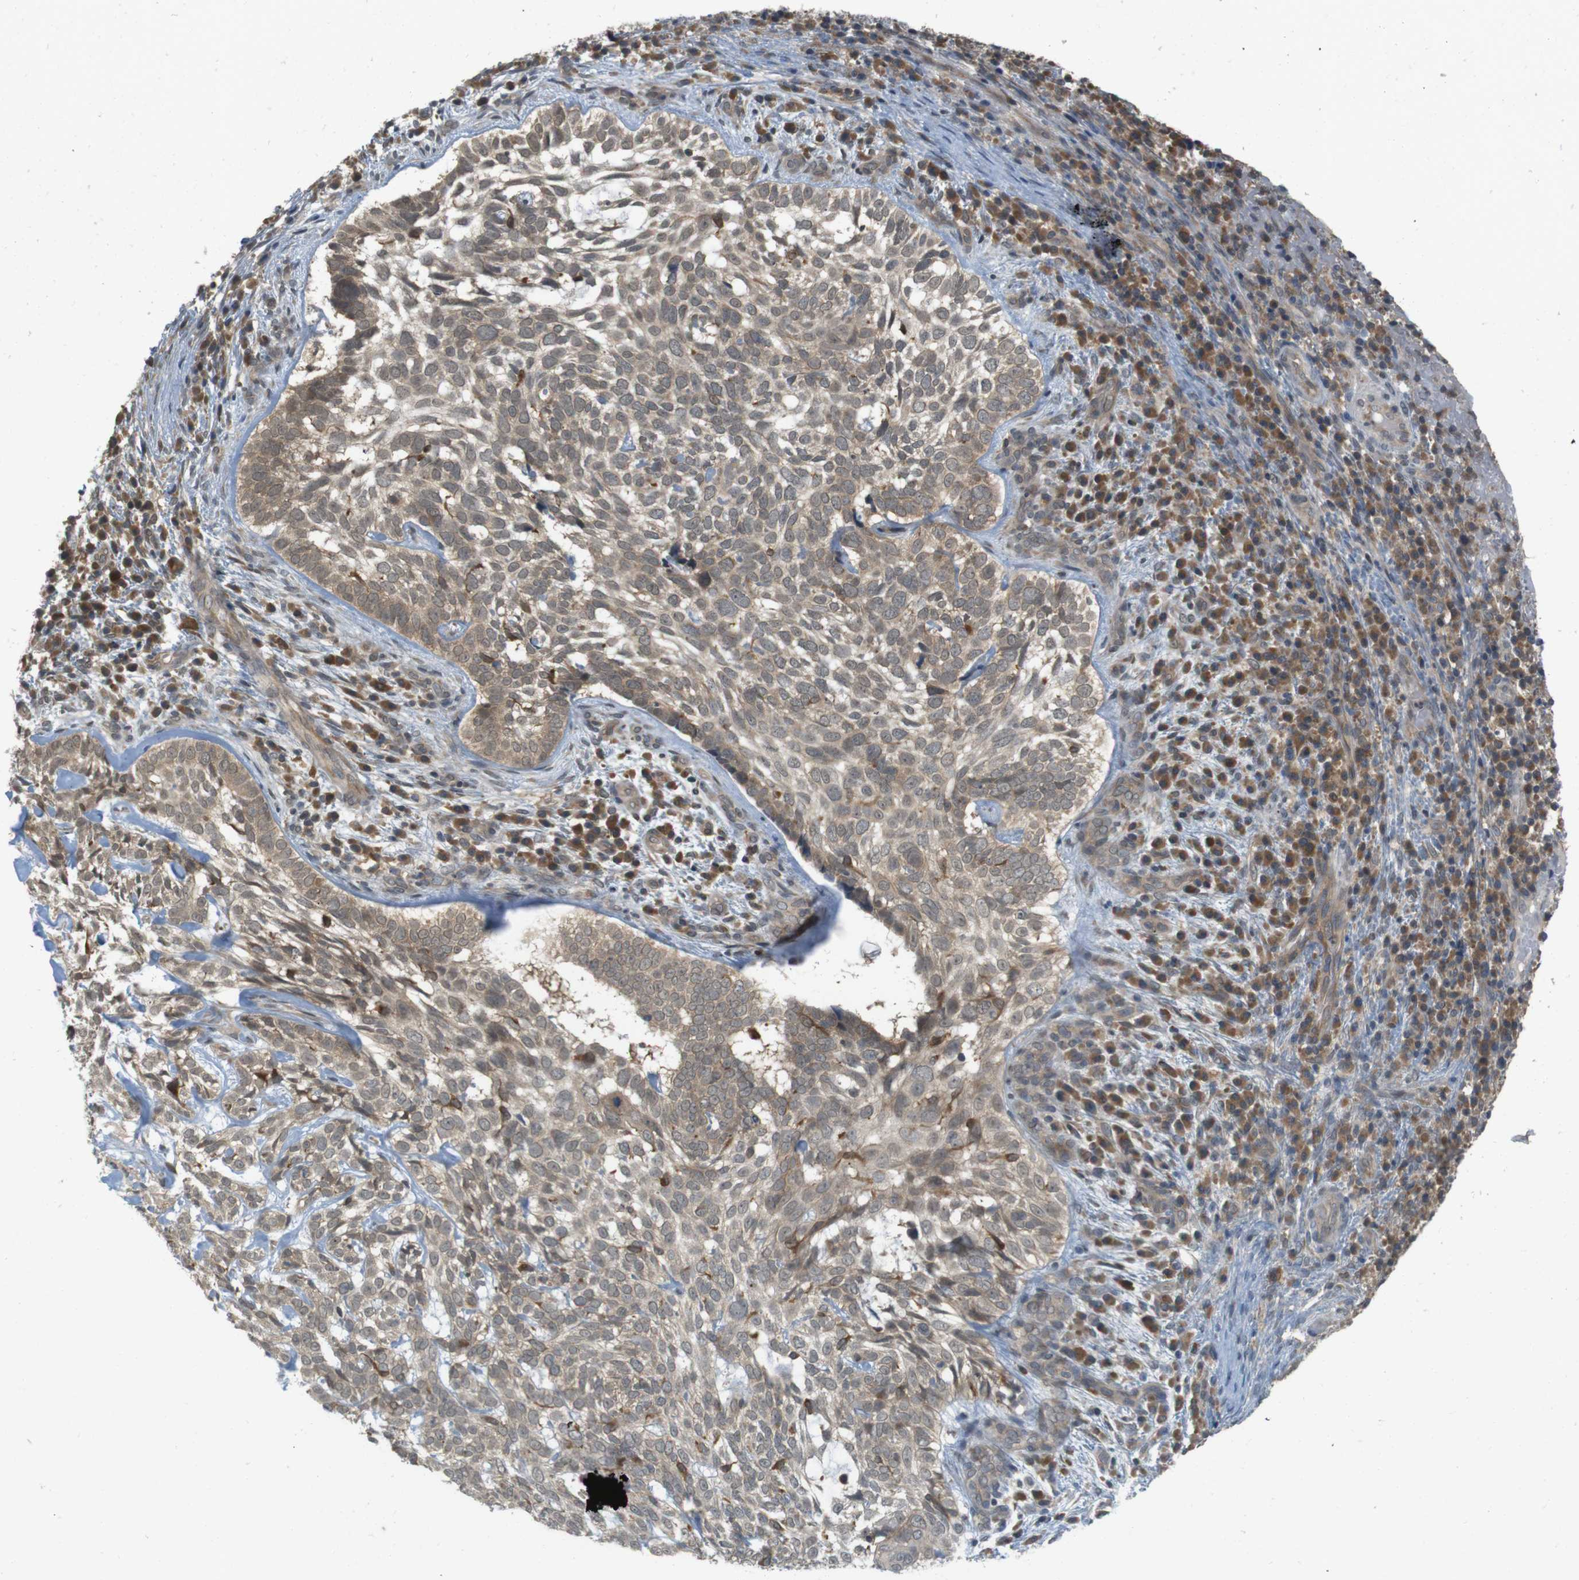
{"staining": {"intensity": "moderate", "quantity": "25%-75%", "location": "cytoplasmic/membranous"}, "tissue": "skin cancer", "cell_type": "Tumor cells", "image_type": "cancer", "snomed": [{"axis": "morphology", "description": "Basal cell carcinoma"}, {"axis": "topography", "description": "Skin"}], "caption": "Skin cancer tissue displays moderate cytoplasmic/membranous expression in approximately 25%-75% of tumor cells The protein of interest is stained brown, and the nuclei are stained in blue (DAB IHC with brightfield microscopy, high magnification).", "gene": "RNF130", "patient": {"sex": "male", "age": 72}}